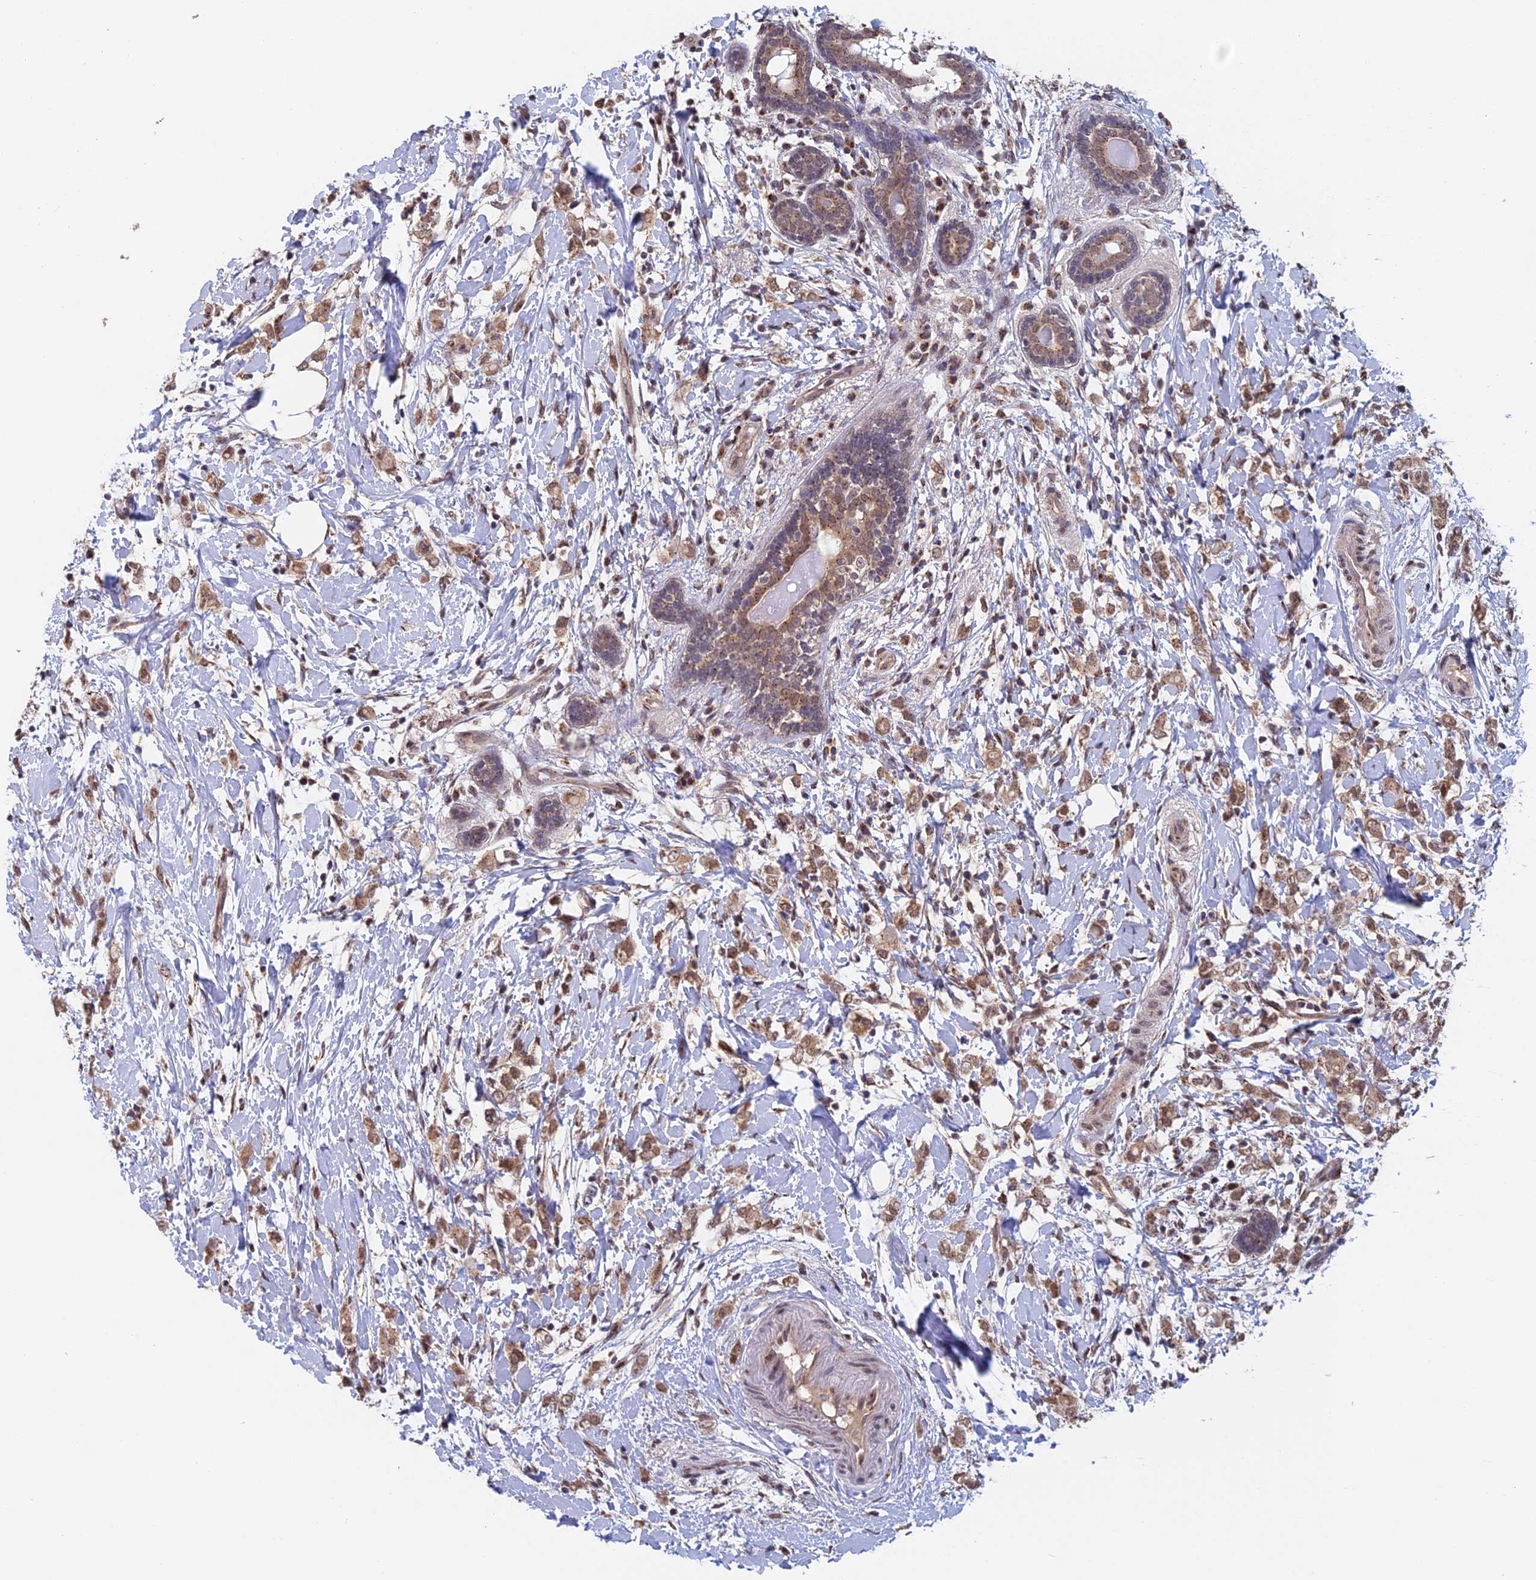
{"staining": {"intensity": "moderate", "quantity": ">75%", "location": "cytoplasmic/membranous,nuclear"}, "tissue": "breast cancer", "cell_type": "Tumor cells", "image_type": "cancer", "snomed": [{"axis": "morphology", "description": "Normal tissue, NOS"}, {"axis": "morphology", "description": "Lobular carcinoma"}, {"axis": "topography", "description": "Breast"}], "caption": "Immunohistochemical staining of breast cancer (lobular carcinoma) reveals moderate cytoplasmic/membranous and nuclear protein positivity in approximately >75% of tumor cells.", "gene": "PIGQ", "patient": {"sex": "female", "age": 47}}